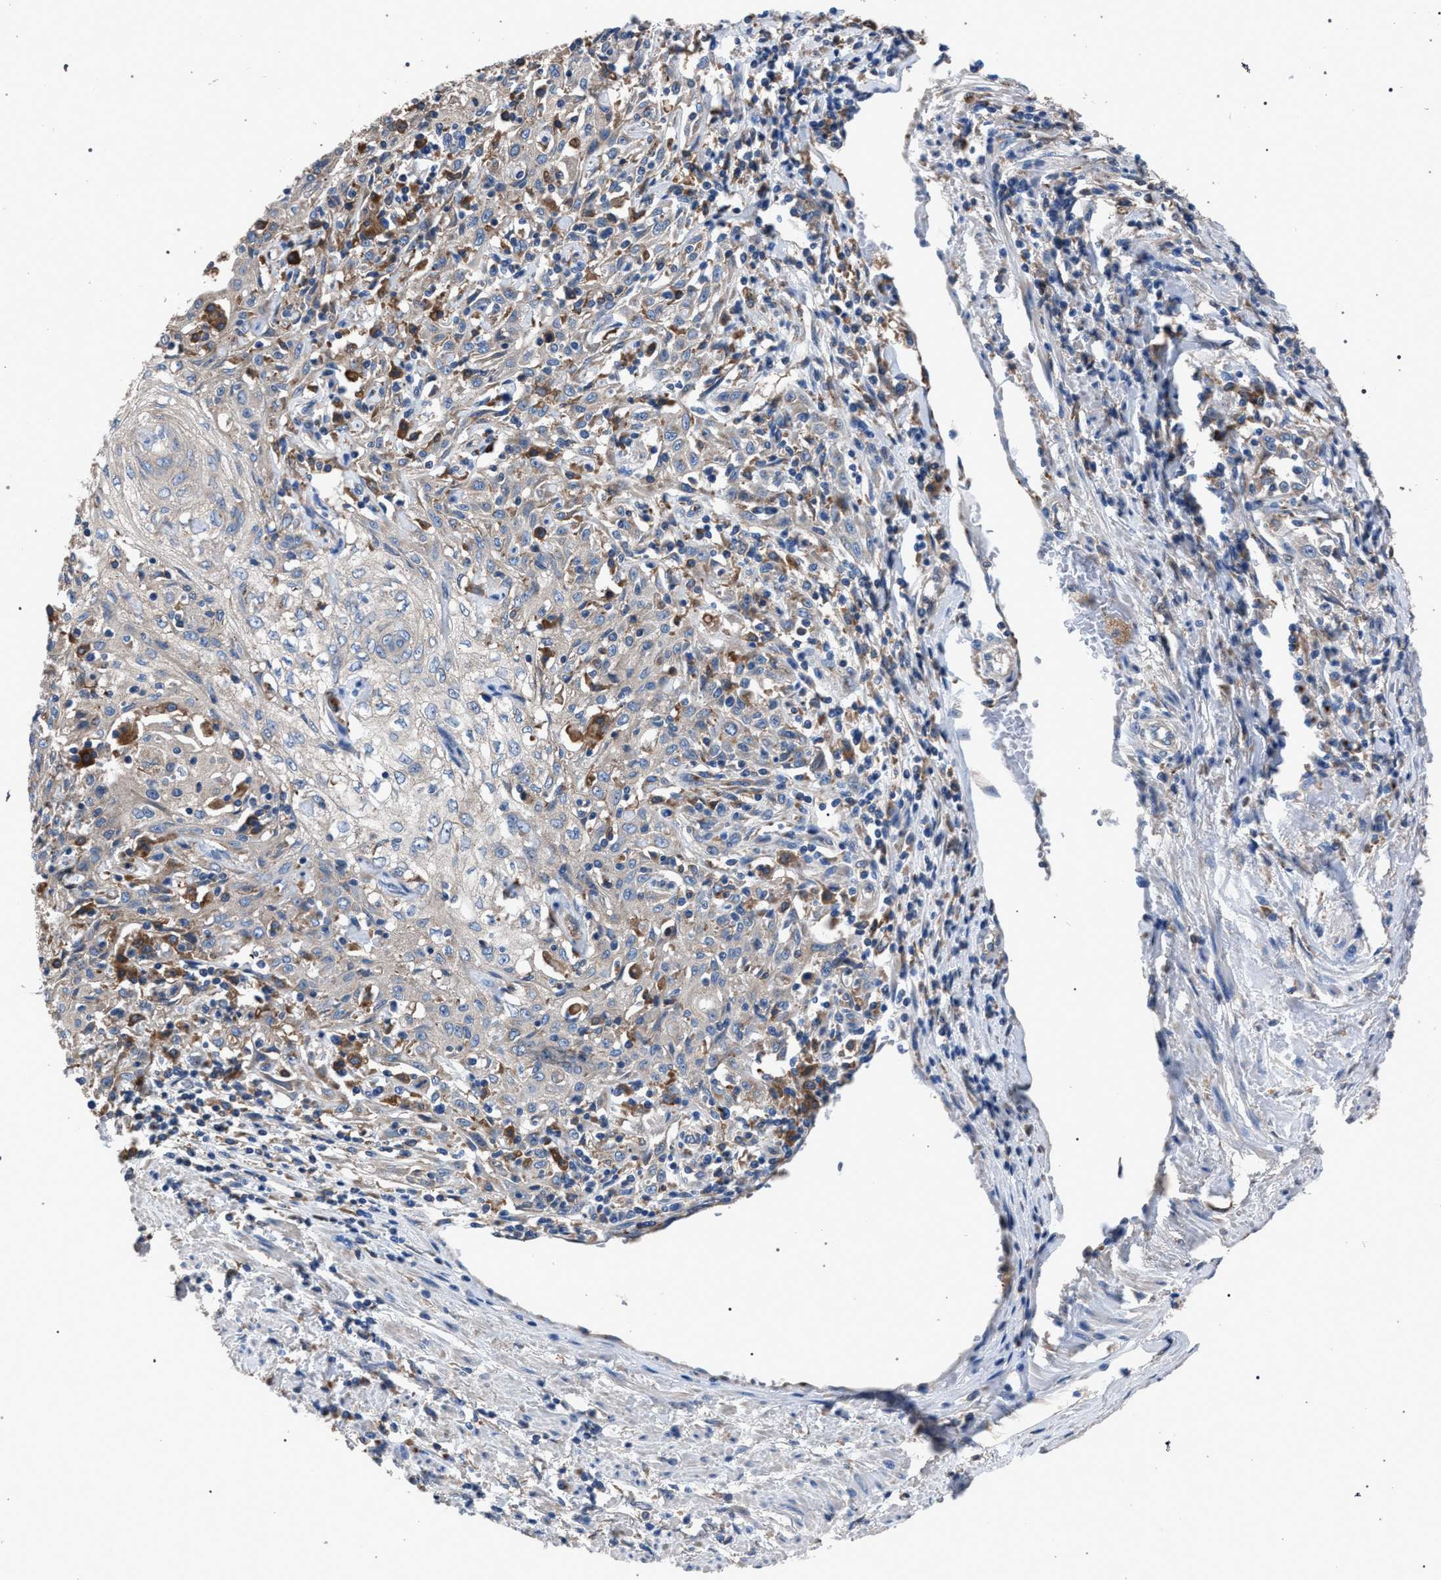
{"staining": {"intensity": "weak", "quantity": ">75%", "location": "cytoplasmic/membranous"}, "tissue": "skin cancer", "cell_type": "Tumor cells", "image_type": "cancer", "snomed": [{"axis": "morphology", "description": "Squamous cell carcinoma, NOS"}, {"axis": "morphology", "description": "Squamous cell carcinoma, metastatic, NOS"}, {"axis": "topography", "description": "Skin"}, {"axis": "topography", "description": "Lymph node"}], "caption": "Immunohistochemistry (DAB) staining of skin cancer reveals weak cytoplasmic/membranous protein positivity in approximately >75% of tumor cells. Nuclei are stained in blue.", "gene": "ATP6V0A1", "patient": {"sex": "male", "age": 75}}